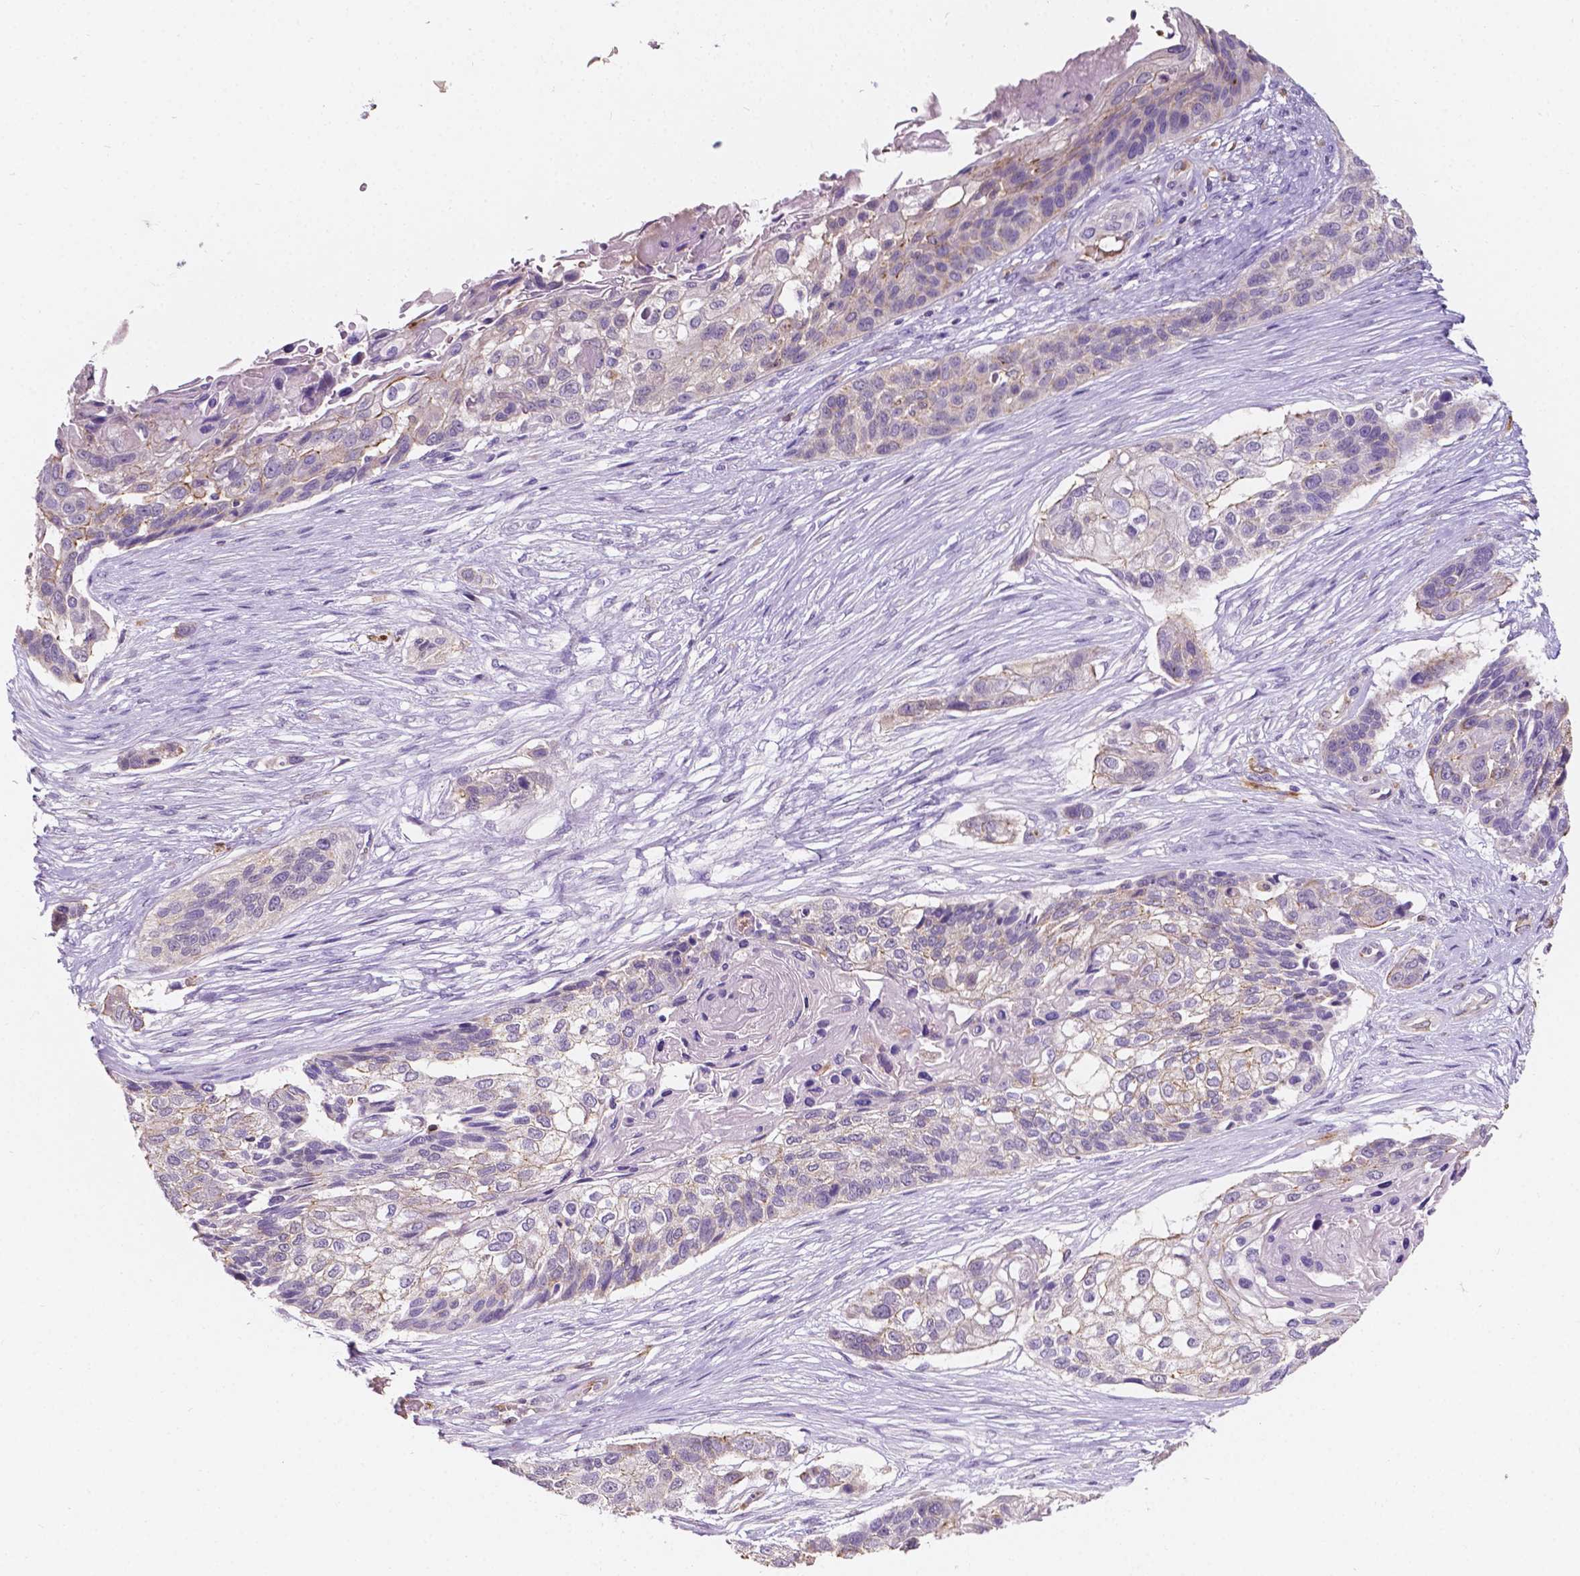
{"staining": {"intensity": "negative", "quantity": "none", "location": "none"}, "tissue": "lung cancer", "cell_type": "Tumor cells", "image_type": "cancer", "snomed": [{"axis": "morphology", "description": "Squamous cell carcinoma, NOS"}, {"axis": "topography", "description": "Lung"}], "caption": "Lung cancer (squamous cell carcinoma) was stained to show a protein in brown. There is no significant expression in tumor cells. Nuclei are stained in blue.", "gene": "SLC22A4", "patient": {"sex": "male", "age": 69}}